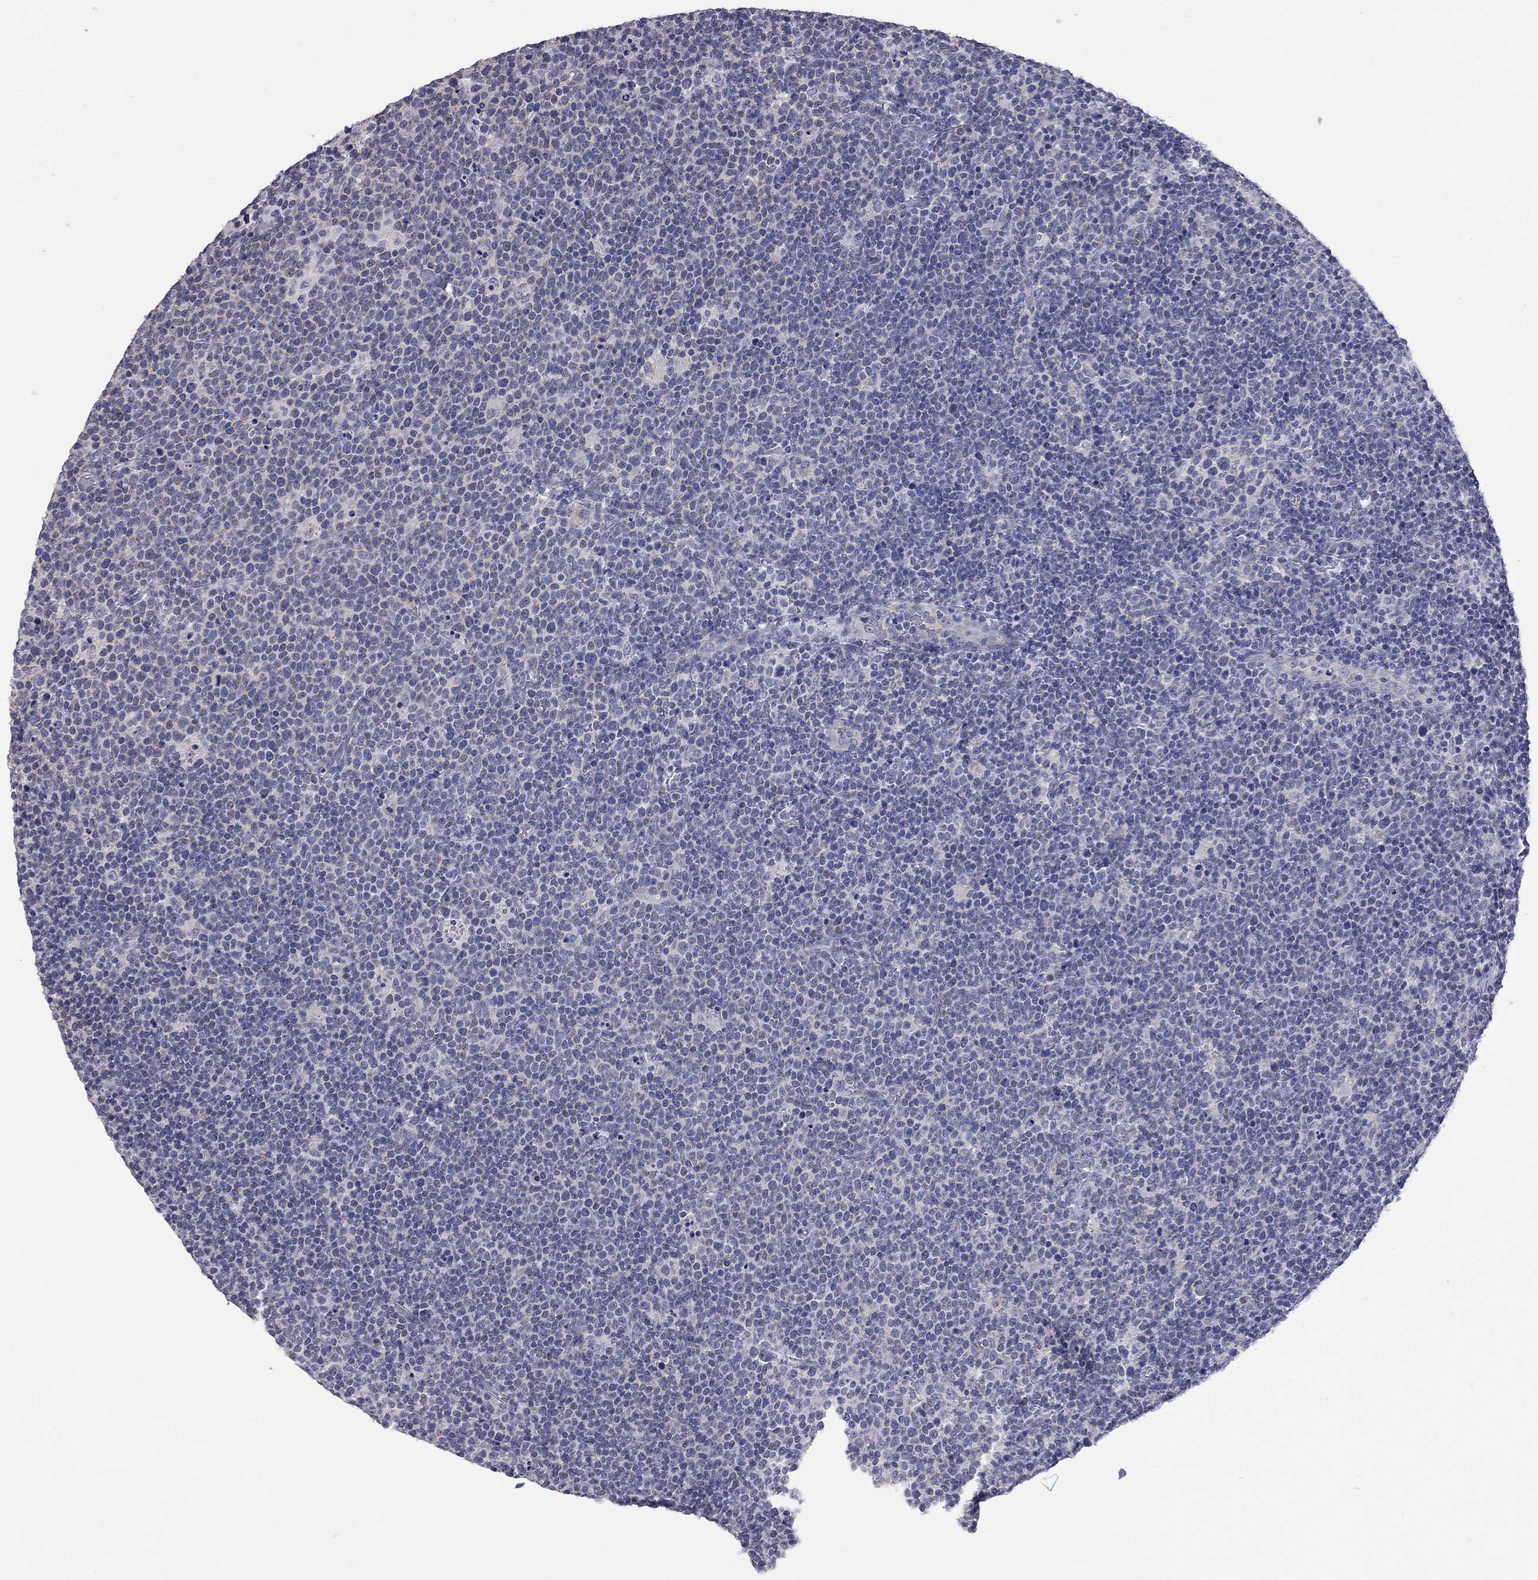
{"staining": {"intensity": "negative", "quantity": "none", "location": "none"}, "tissue": "lymphoma", "cell_type": "Tumor cells", "image_type": "cancer", "snomed": [{"axis": "morphology", "description": "Malignant lymphoma, non-Hodgkin's type, High grade"}, {"axis": "topography", "description": "Lymph node"}], "caption": "Immunohistochemistry (IHC) histopathology image of neoplastic tissue: lymphoma stained with DAB exhibits no significant protein positivity in tumor cells. Brightfield microscopy of immunohistochemistry (IHC) stained with DAB (3,3'-diaminobenzidine) (brown) and hematoxylin (blue), captured at high magnification.", "gene": "OPRK1", "patient": {"sex": "male", "age": 61}}